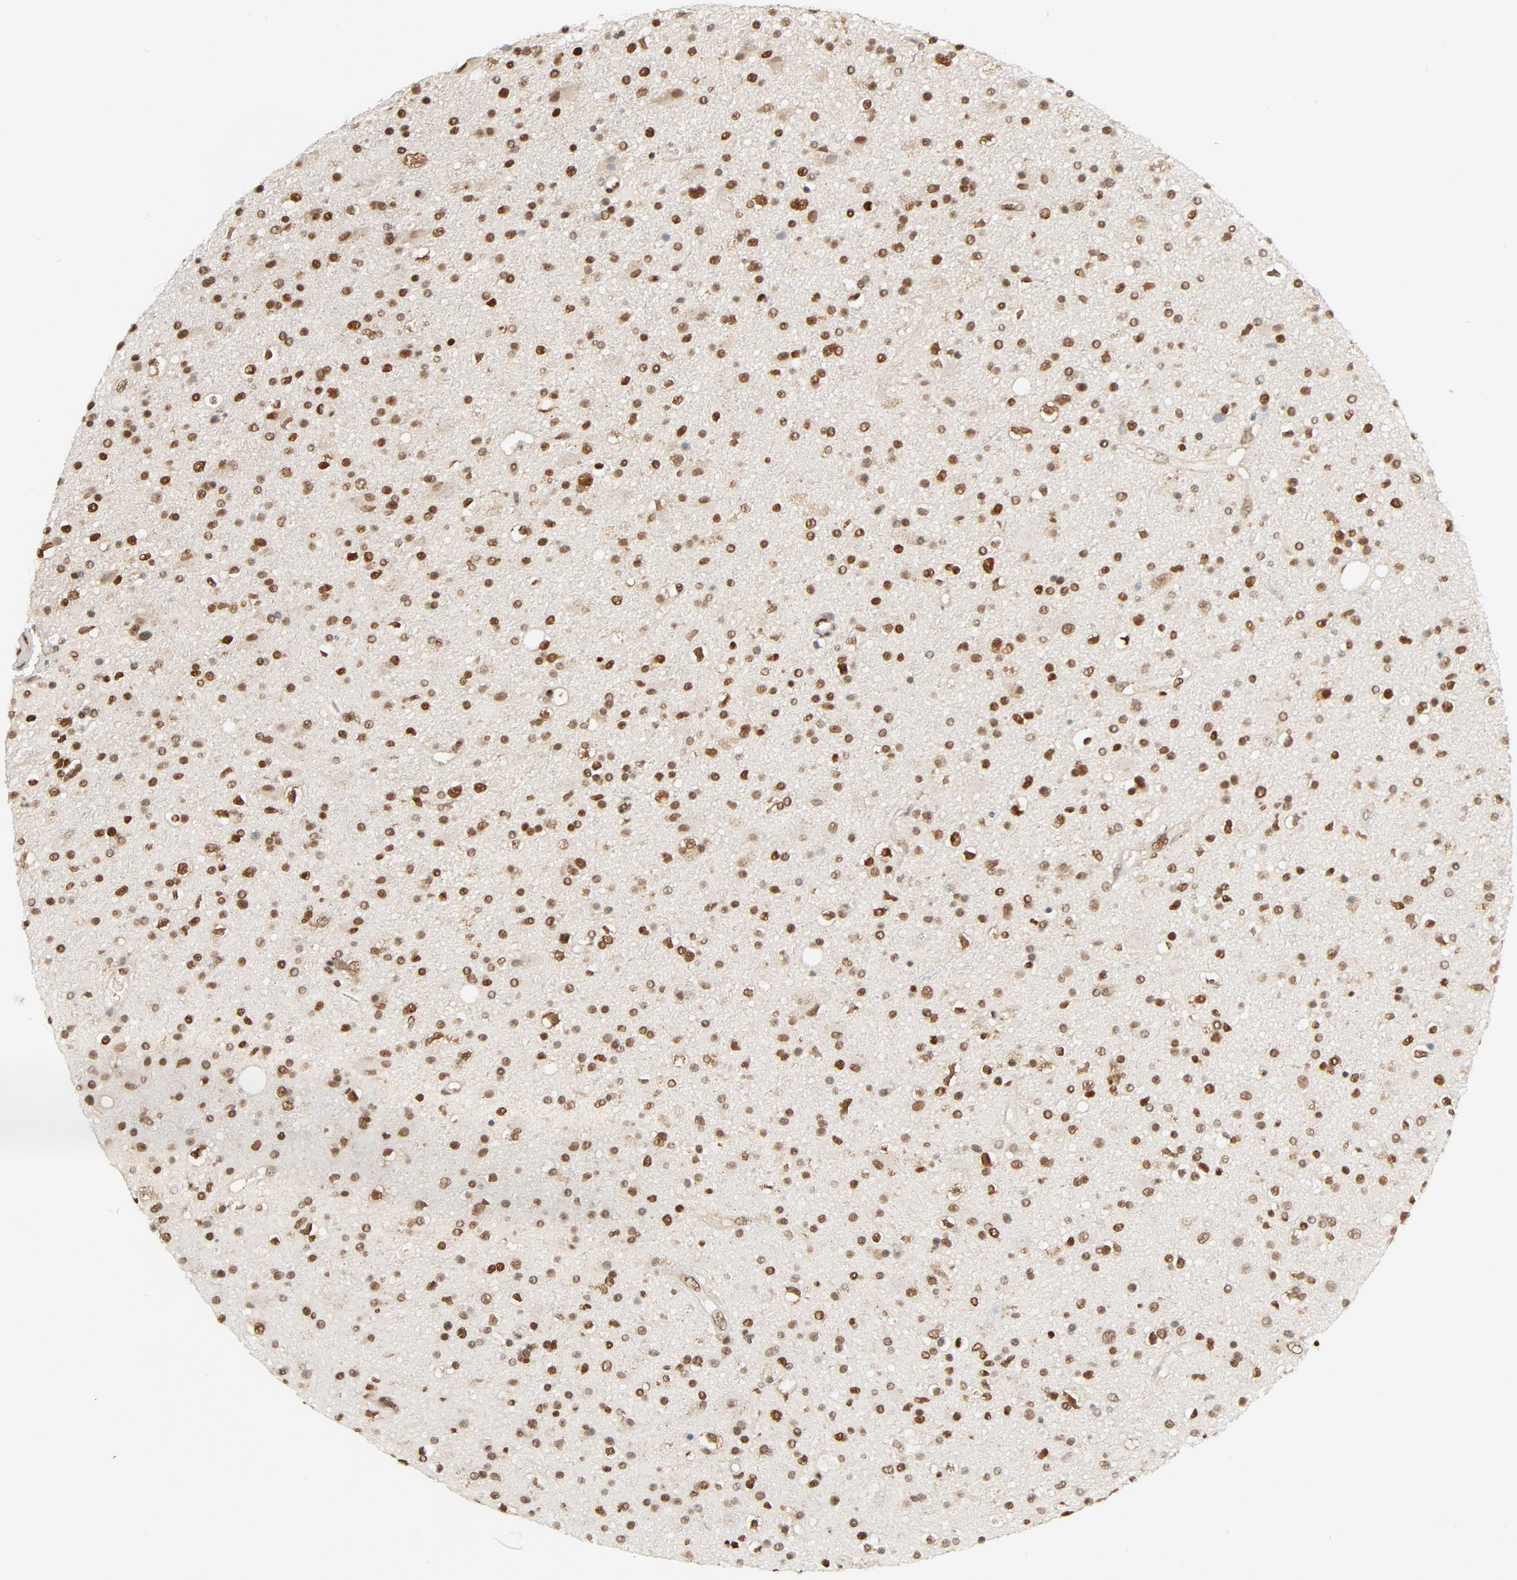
{"staining": {"intensity": "strong", "quantity": ">75%", "location": "nuclear"}, "tissue": "glioma", "cell_type": "Tumor cells", "image_type": "cancer", "snomed": [{"axis": "morphology", "description": "Glioma, malignant, High grade"}, {"axis": "topography", "description": "Brain"}], "caption": "DAB (3,3'-diaminobenzidine) immunohistochemical staining of human glioma exhibits strong nuclear protein staining in about >75% of tumor cells. (IHC, brightfield microscopy, high magnification).", "gene": "SMARCD1", "patient": {"sex": "male", "age": 33}}